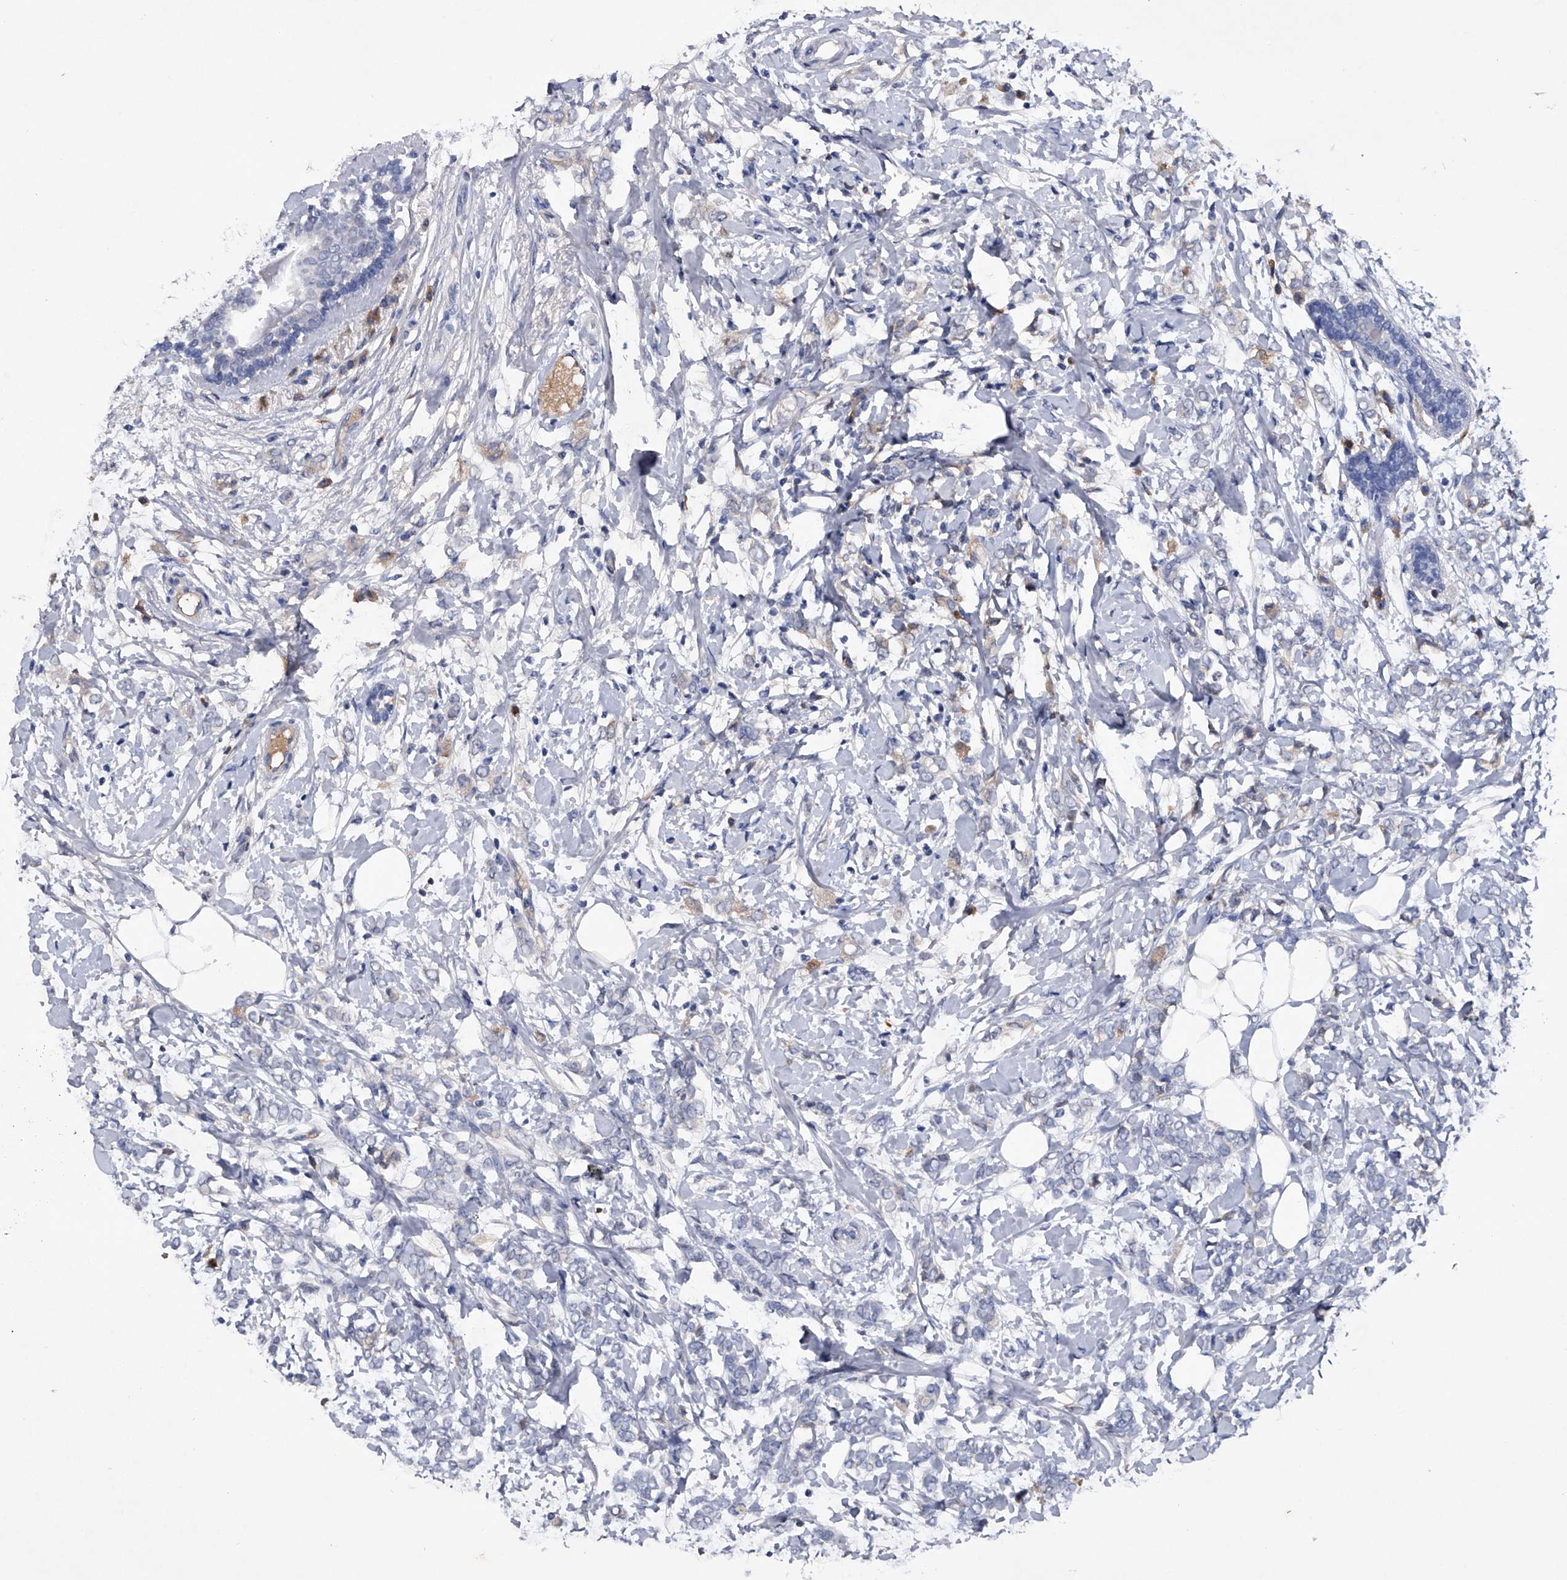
{"staining": {"intensity": "negative", "quantity": "none", "location": "none"}, "tissue": "breast cancer", "cell_type": "Tumor cells", "image_type": "cancer", "snomed": [{"axis": "morphology", "description": "Normal tissue, NOS"}, {"axis": "morphology", "description": "Lobular carcinoma"}, {"axis": "topography", "description": "Breast"}], "caption": "There is no significant staining in tumor cells of breast cancer.", "gene": "ASNS", "patient": {"sex": "female", "age": 47}}